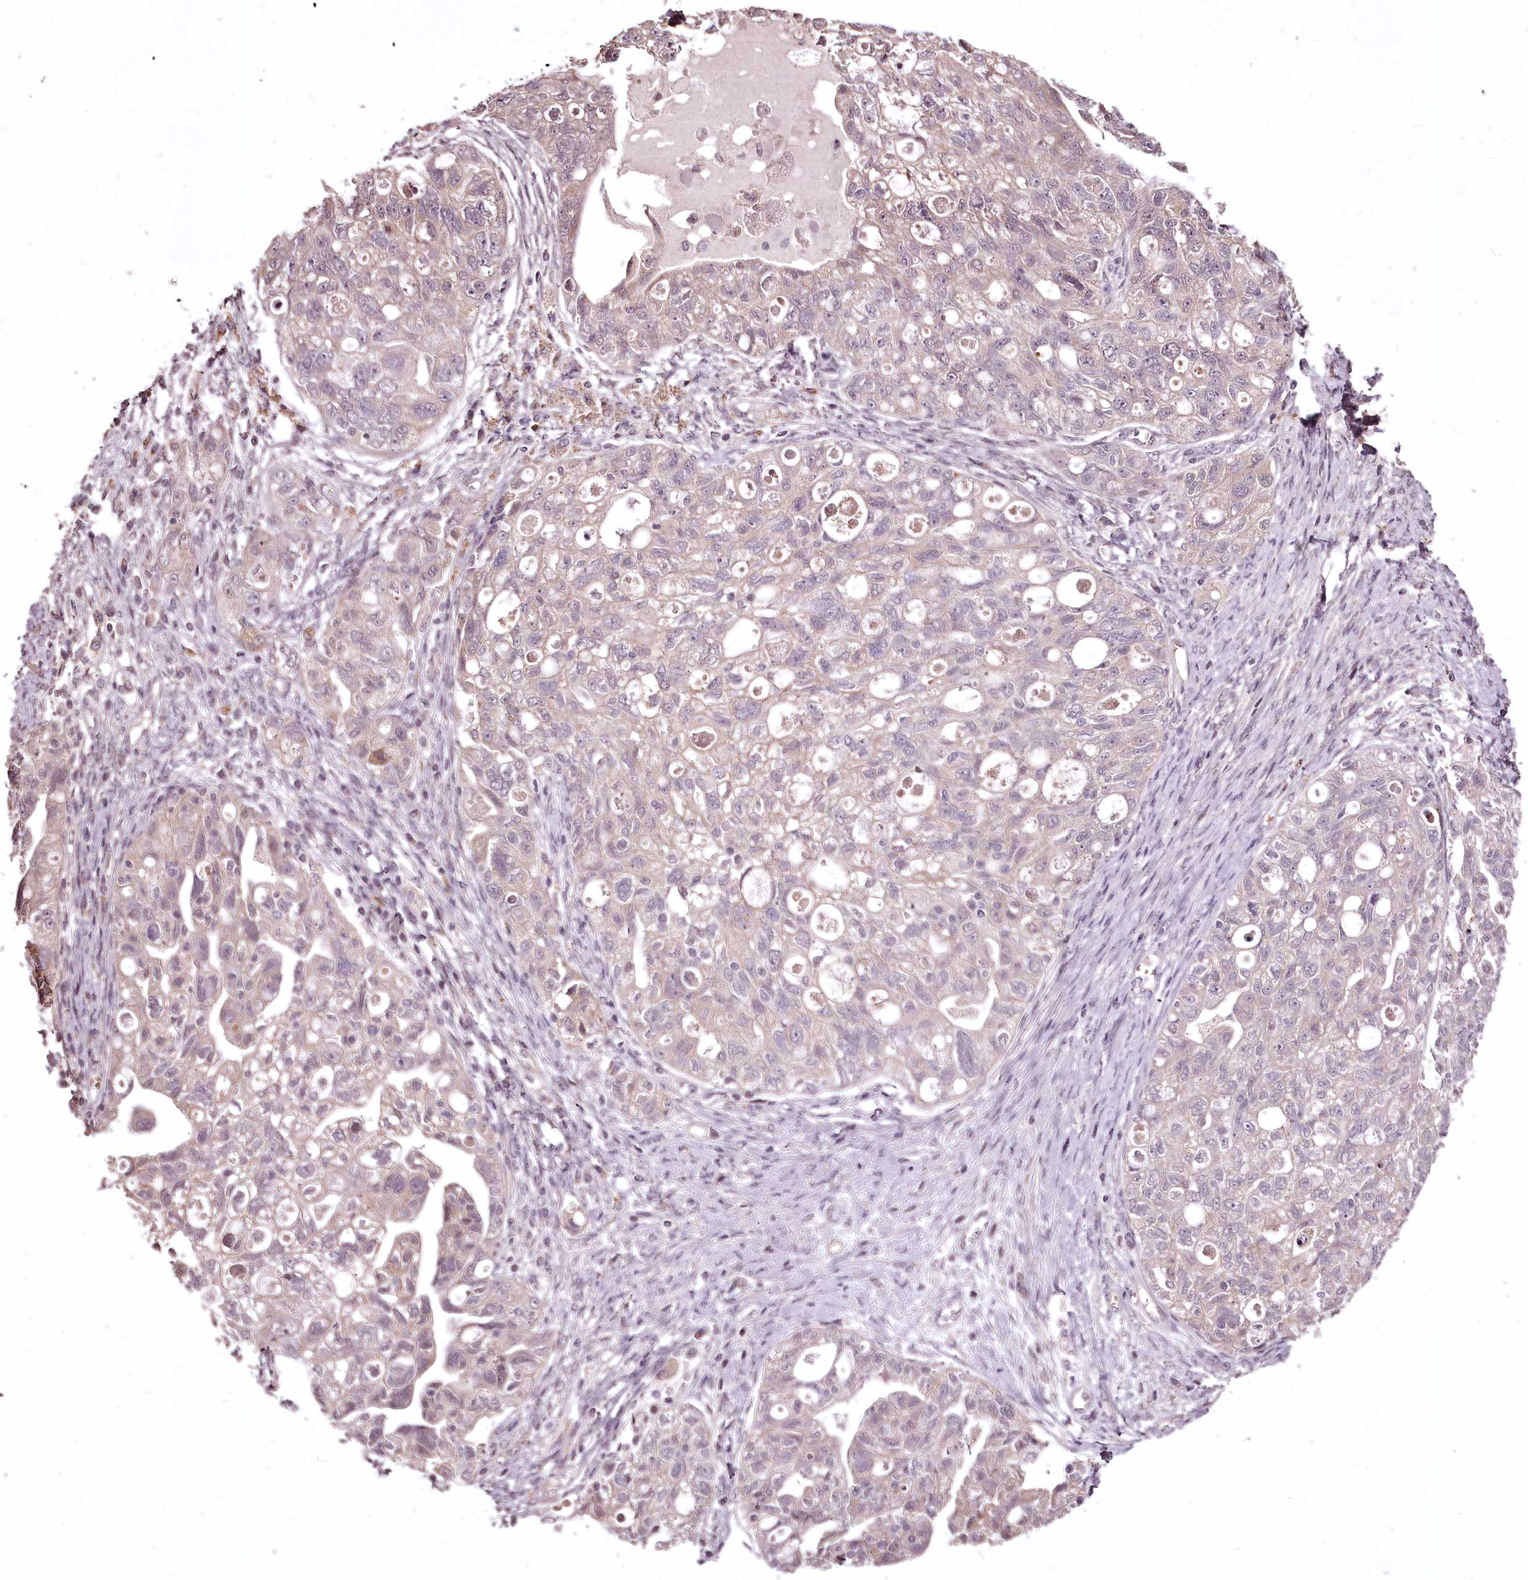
{"staining": {"intensity": "negative", "quantity": "none", "location": "none"}, "tissue": "ovarian cancer", "cell_type": "Tumor cells", "image_type": "cancer", "snomed": [{"axis": "morphology", "description": "Carcinoma, NOS"}, {"axis": "morphology", "description": "Cystadenocarcinoma, serous, NOS"}, {"axis": "topography", "description": "Ovary"}], "caption": "This is an IHC photomicrograph of serous cystadenocarcinoma (ovarian). There is no staining in tumor cells.", "gene": "ADRA1D", "patient": {"sex": "female", "age": 69}}